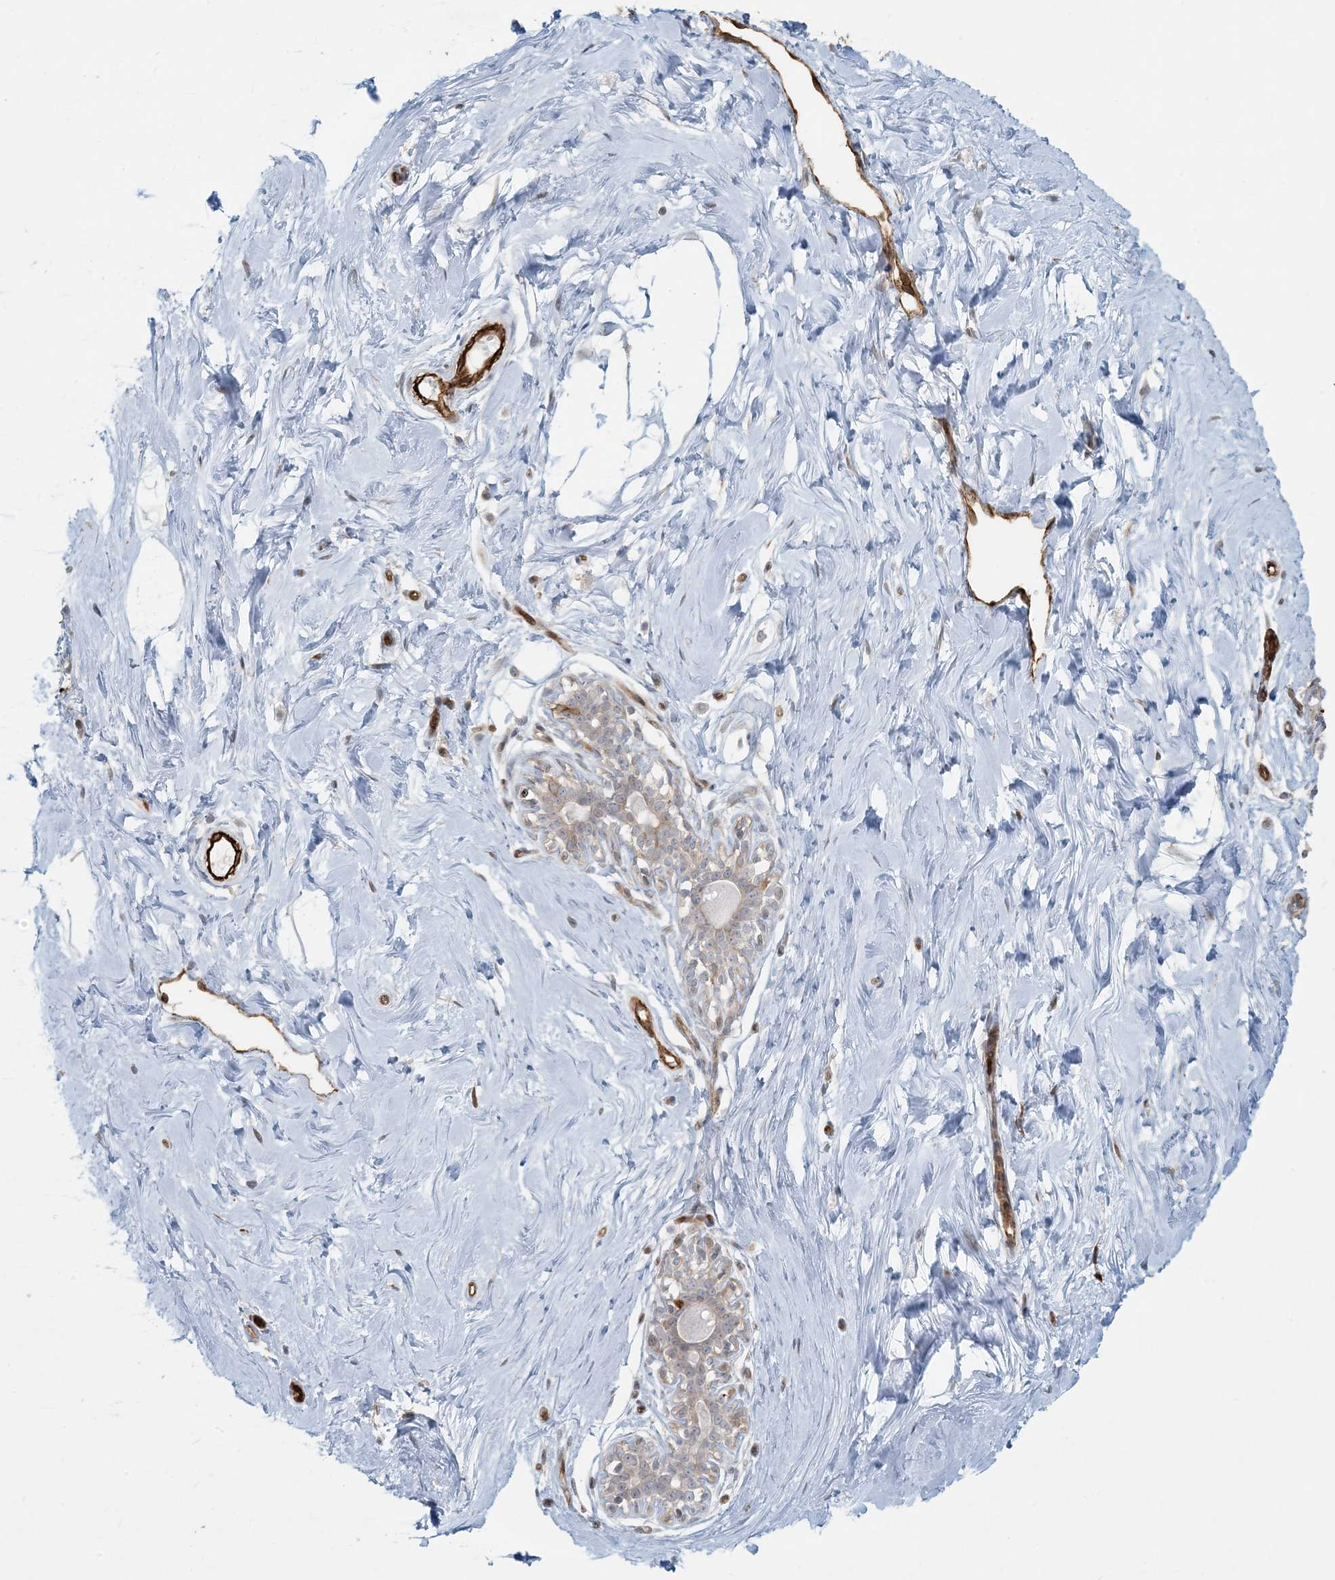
{"staining": {"intensity": "negative", "quantity": "none", "location": "none"}, "tissue": "breast", "cell_type": "Adipocytes", "image_type": "normal", "snomed": [{"axis": "morphology", "description": "Normal tissue, NOS"}, {"axis": "morphology", "description": "Adenoma, NOS"}, {"axis": "topography", "description": "Breast"}], "caption": "High magnification brightfield microscopy of normal breast stained with DAB (brown) and counterstained with hematoxylin (blue): adipocytes show no significant expression.", "gene": "BCORL1", "patient": {"sex": "female", "age": 23}}